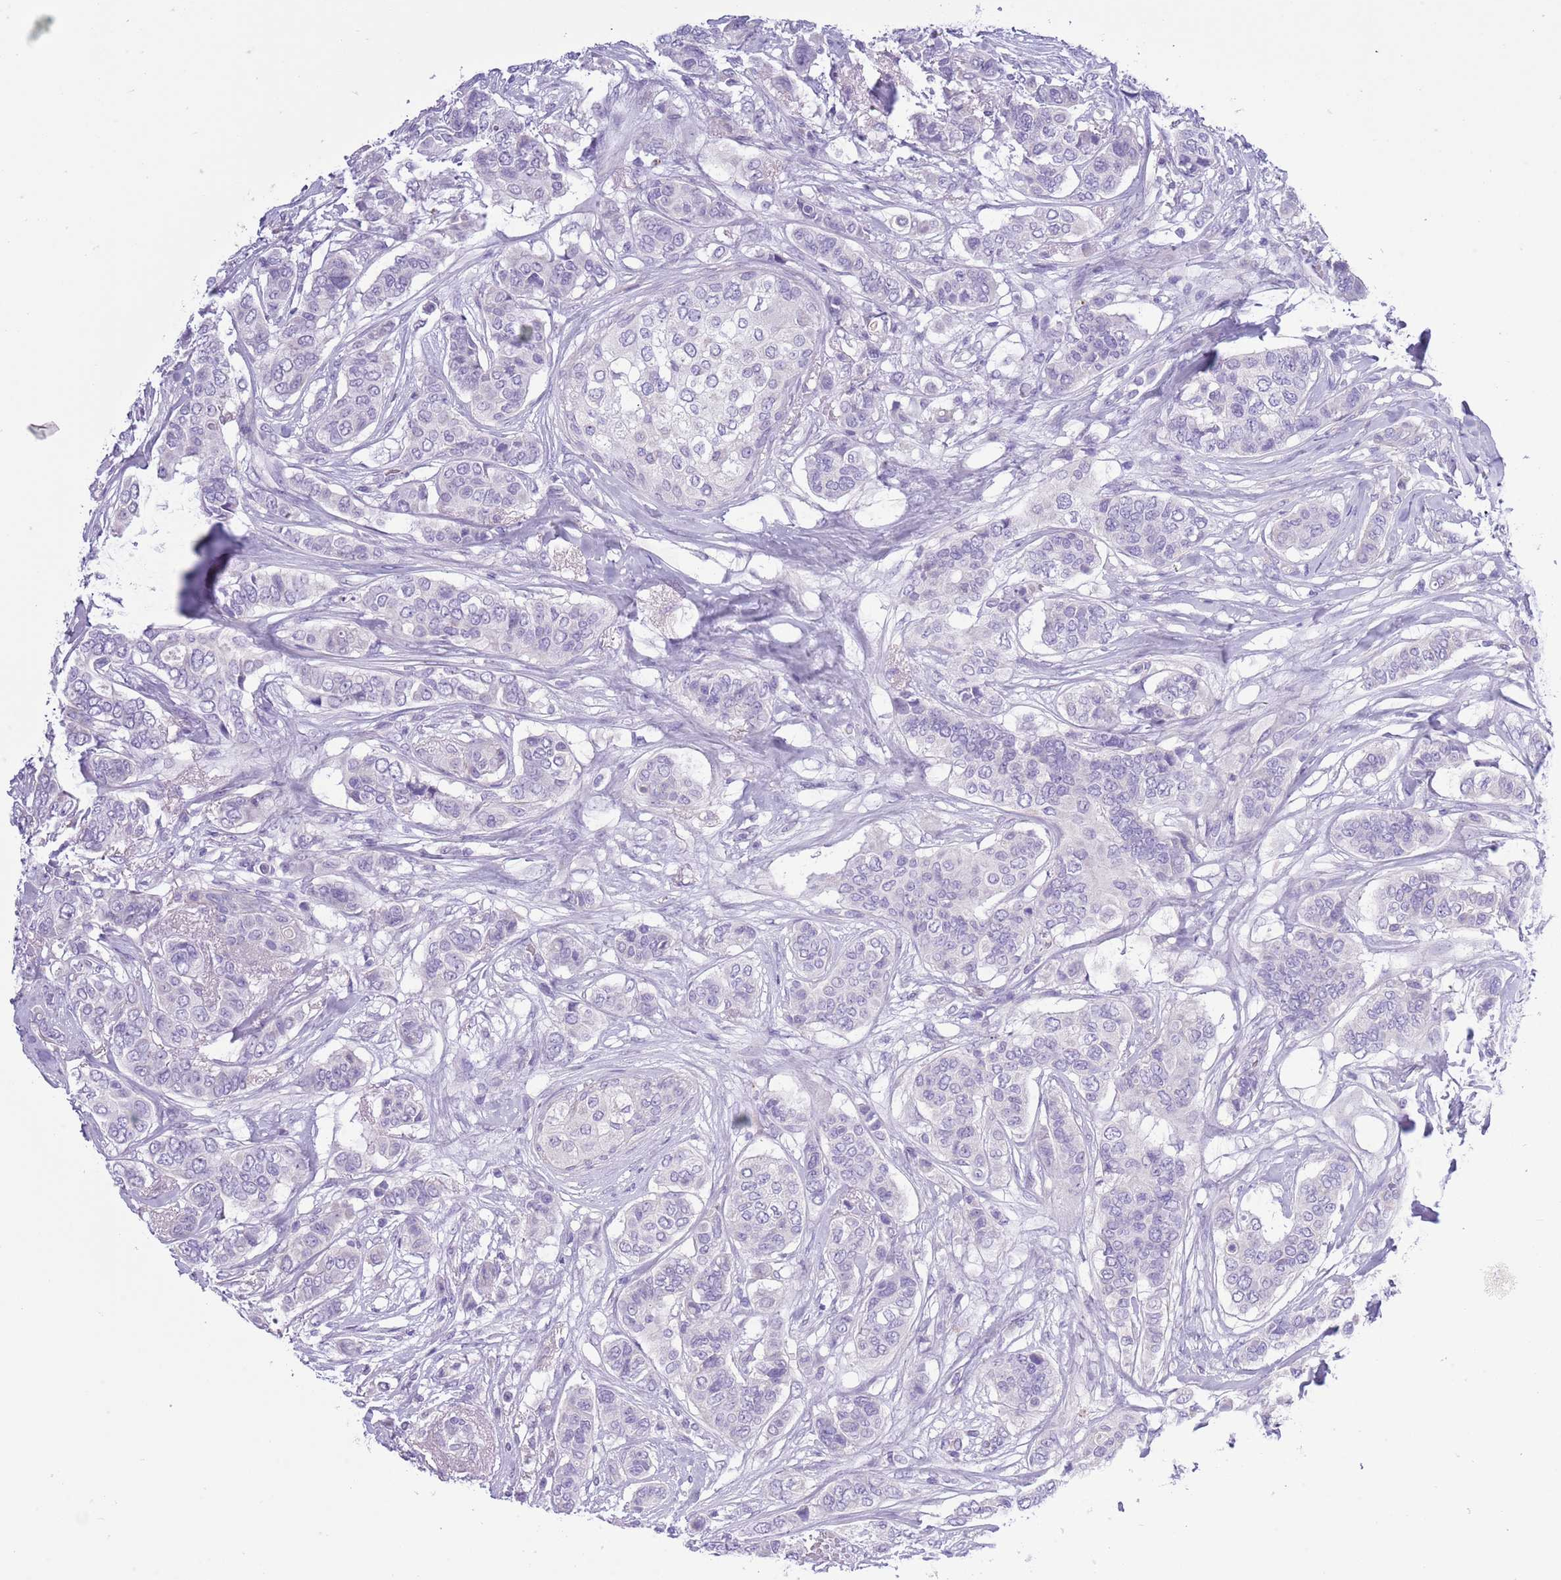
{"staining": {"intensity": "negative", "quantity": "none", "location": "none"}, "tissue": "breast cancer", "cell_type": "Tumor cells", "image_type": "cancer", "snomed": [{"axis": "morphology", "description": "Lobular carcinoma"}, {"axis": "topography", "description": "Breast"}], "caption": "Tumor cells show no significant expression in breast cancer.", "gene": "OR6M1", "patient": {"sex": "female", "age": 51}}